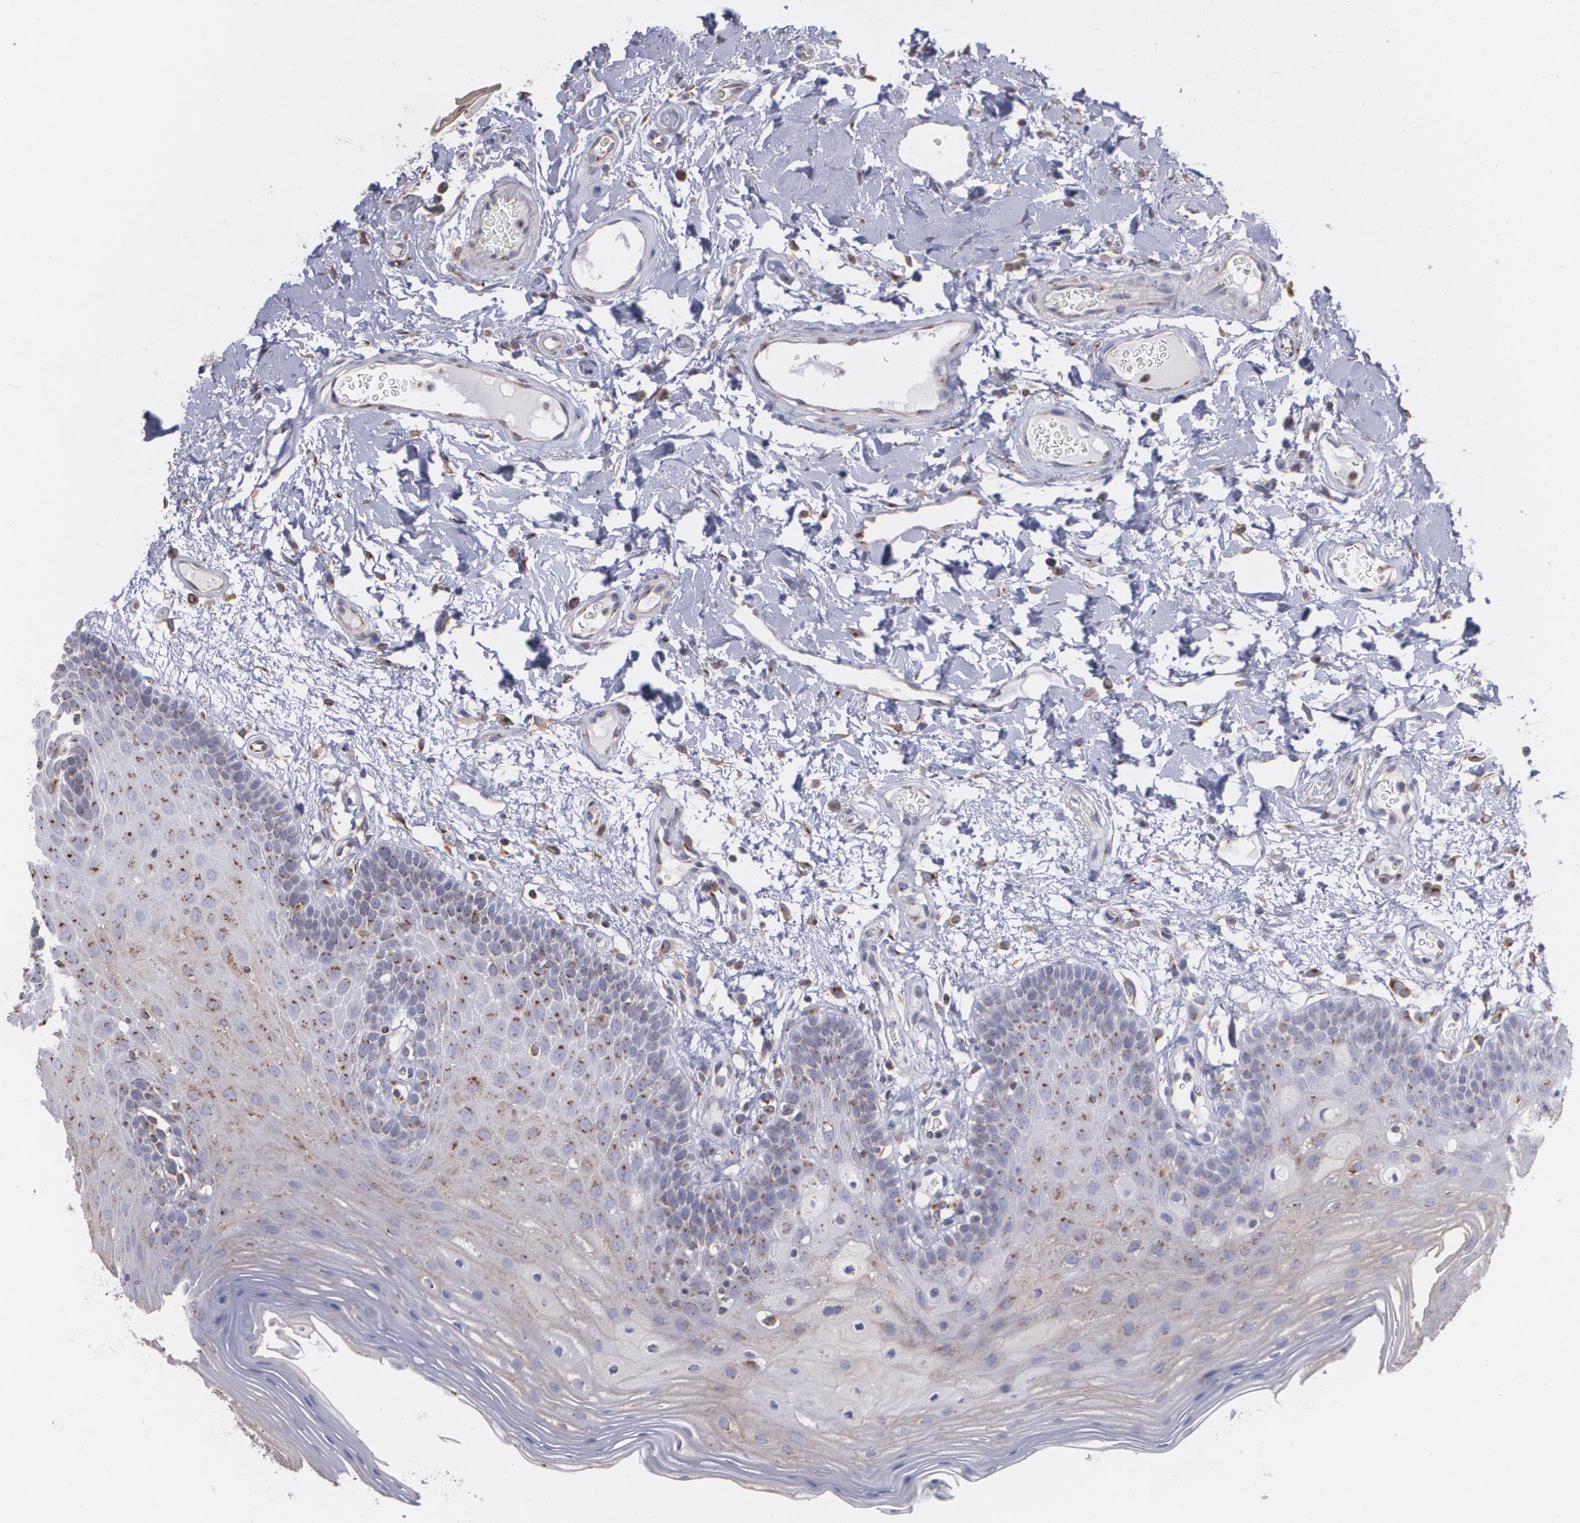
{"staining": {"intensity": "moderate", "quantity": "25%-75%", "location": "cytoplasmic/membranous"}, "tissue": "oral mucosa", "cell_type": "Squamous epithelial cells", "image_type": "normal", "snomed": [{"axis": "morphology", "description": "Normal tissue, NOS"}, {"axis": "morphology", "description": "Squamous cell carcinoma, NOS"}, {"axis": "topography", "description": "Skeletal muscle"}, {"axis": "topography", "description": "Oral tissue"}, {"axis": "topography", "description": "Head-Neck"}], "caption": "Protein expression analysis of normal human oral mucosa reveals moderate cytoplasmic/membranous staining in approximately 25%-75% of squamous epithelial cells.", "gene": "TRIP11", "patient": {"sex": "male", "age": 71}}